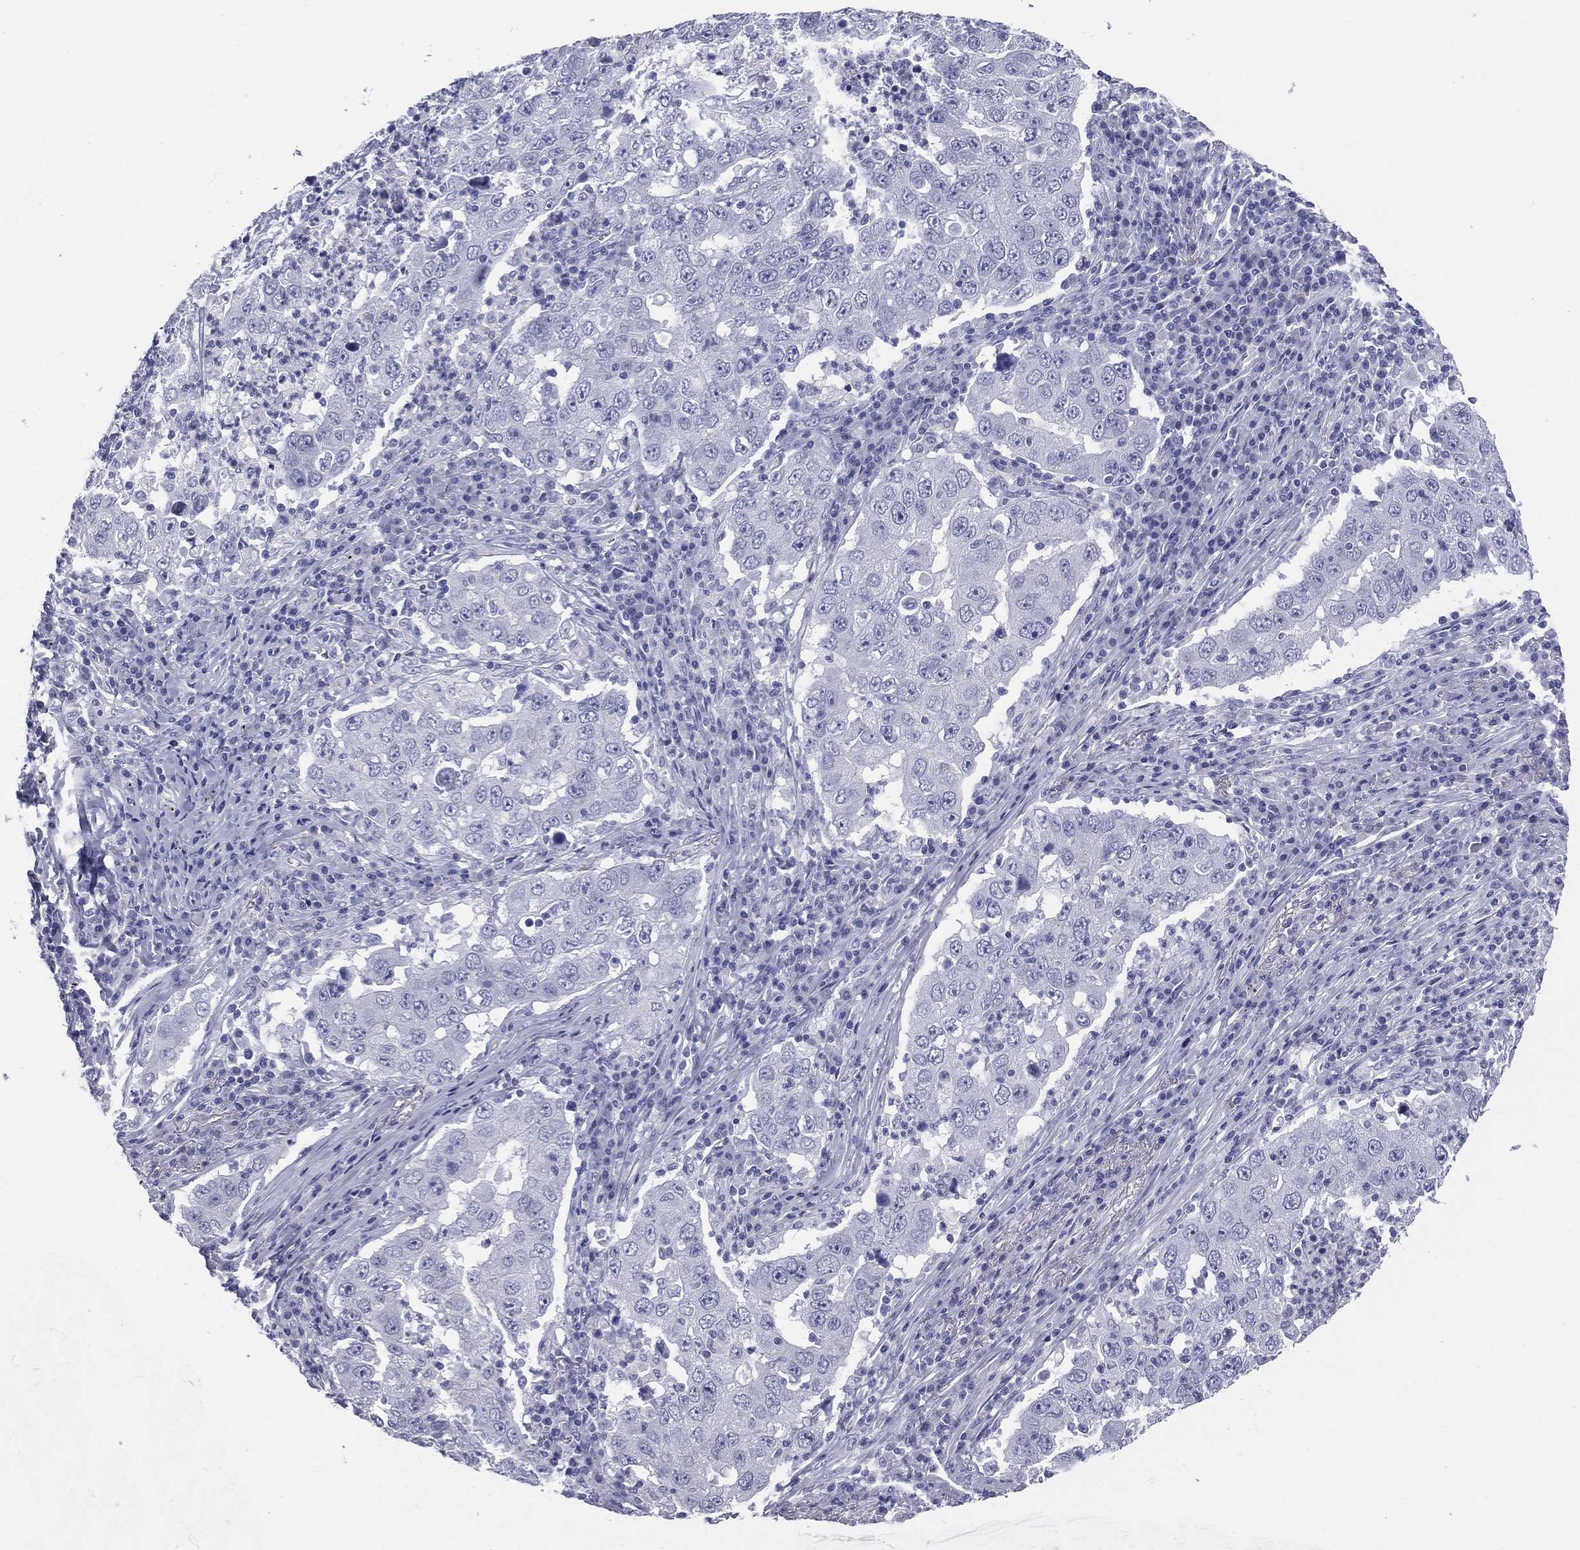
{"staining": {"intensity": "negative", "quantity": "none", "location": "none"}, "tissue": "lung cancer", "cell_type": "Tumor cells", "image_type": "cancer", "snomed": [{"axis": "morphology", "description": "Adenocarcinoma, NOS"}, {"axis": "topography", "description": "Lung"}], "caption": "DAB immunohistochemical staining of lung cancer (adenocarcinoma) displays no significant positivity in tumor cells.", "gene": "MLN", "patient": {"sex": "male", "age": 73}}